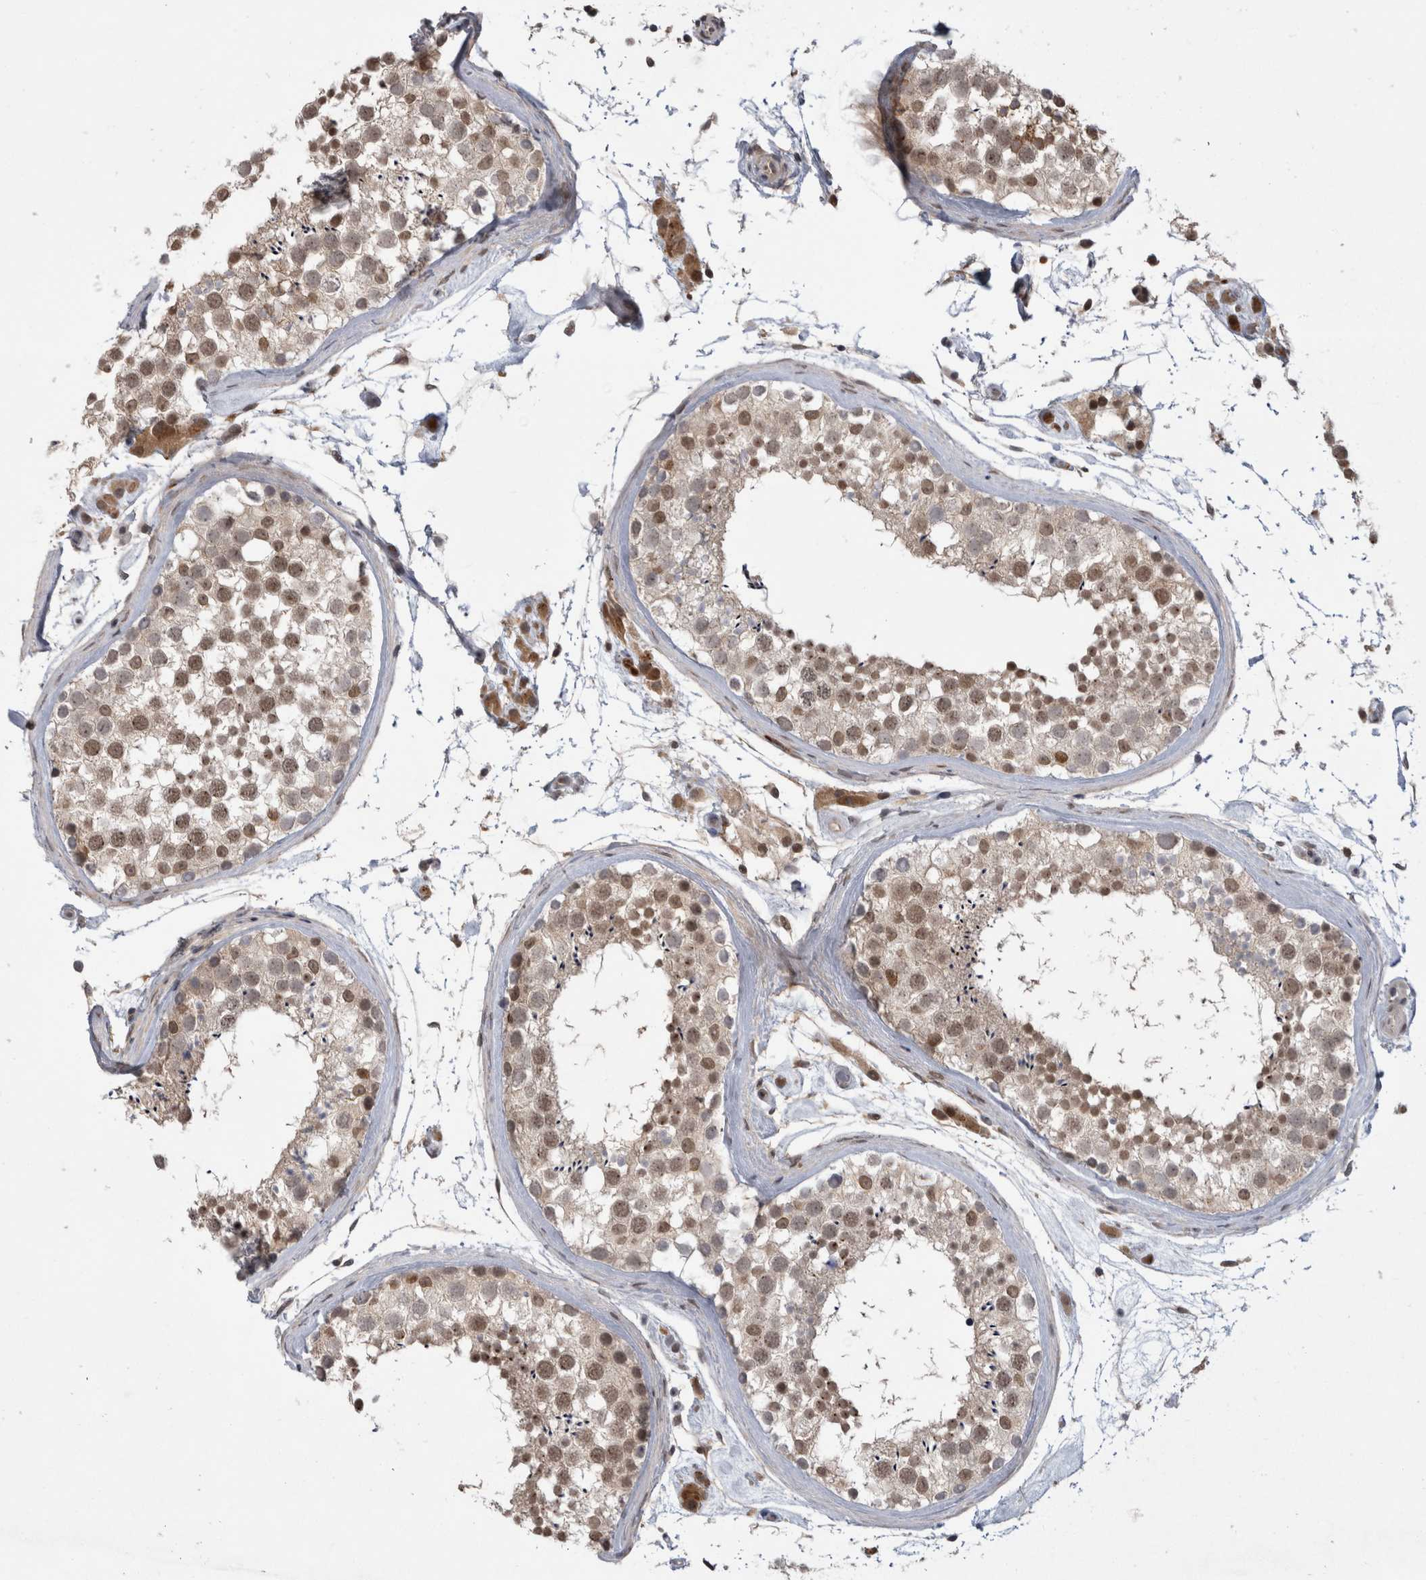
{"staining": {"intensity": "moderate", "quantity": ">75%", "location": "cytoplasmic/membranous,nuclear"}, "tissue": "testis", "cell_type": "Cells in seminiferous ducts", "image_type": "normal", "snomed": [{"axis": "morphology", "description": "Normal tissue, NOS"}, {"axis": "topography", "description": "Testis"}], "caption": "Immunohistochemical staining of benign testis reveals medium levels of moderate cytoplasmic/membranous,nuclear staining in approximately >75% of cells in seminiferous ducts.", "gene": "MTBP", "patient": {"sex": "male", "age": 46}}